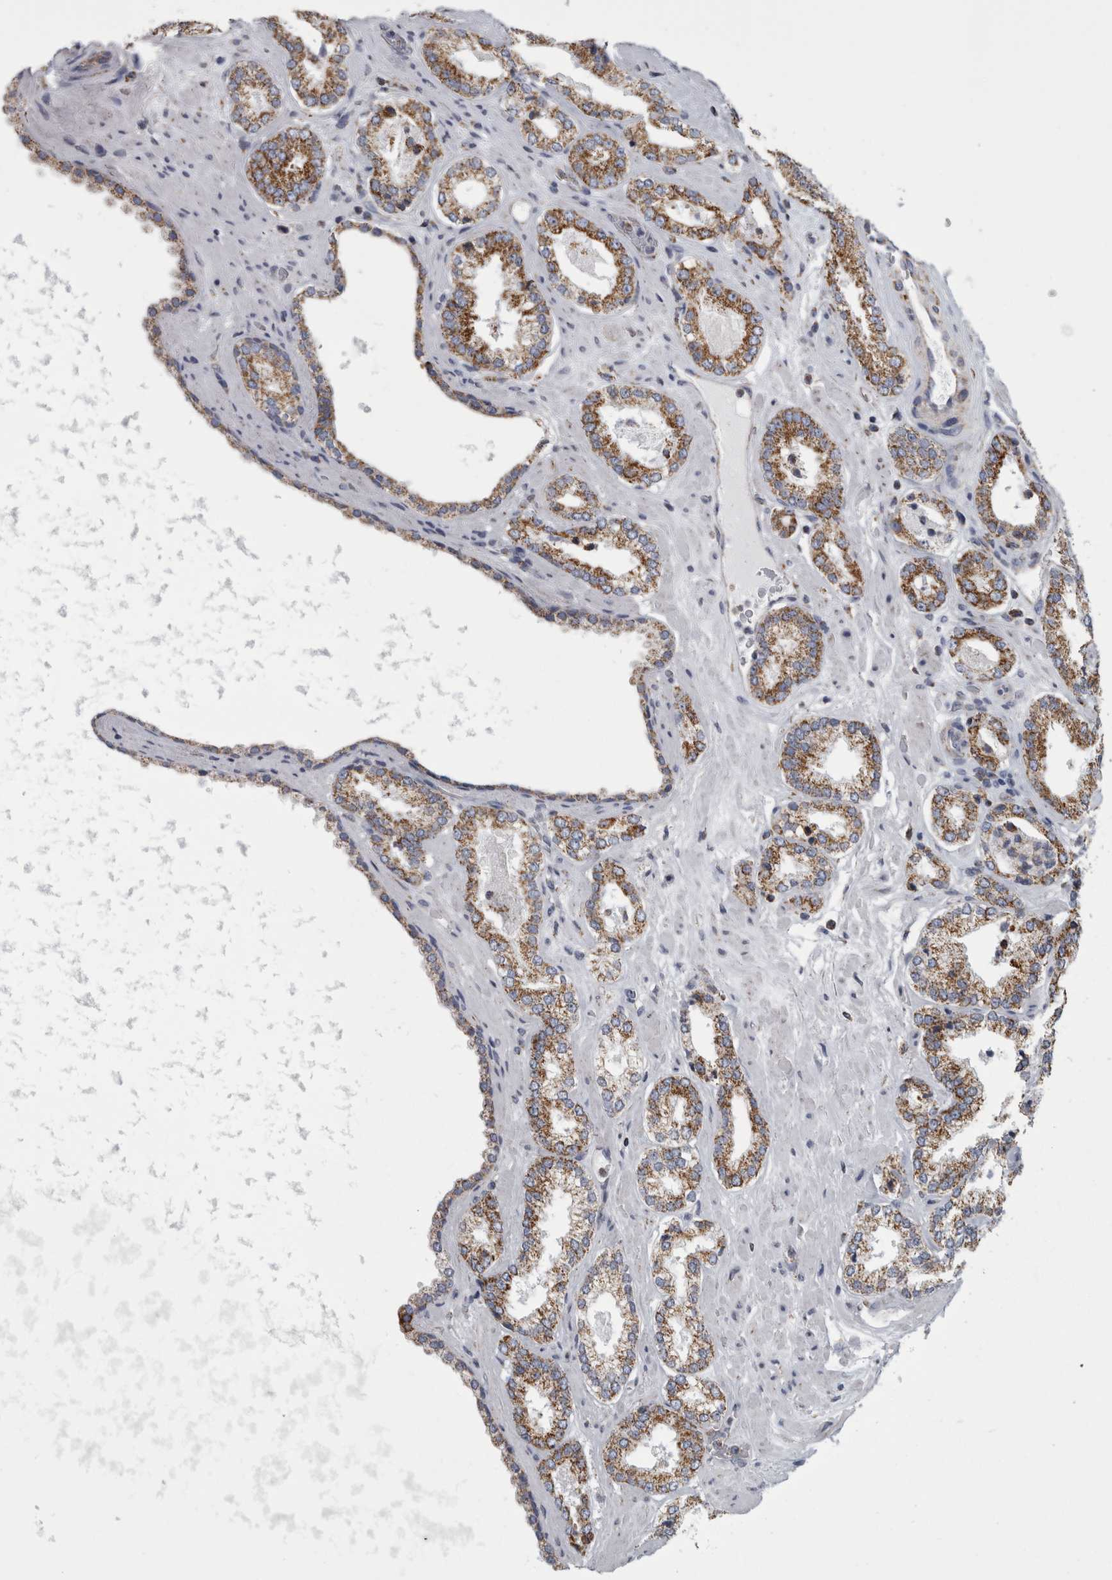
{"staining": {"intensity": "moderate", "quantity": ">75%", "location": "cytoplasmic/membranous"}, "tissue": "prostate cancer", "cell_type": "Tumor cells", "image_type": "cancer", "snomed": [{"axis": "morphology", "description": "Adenocarcinoma, Low grade"}, {"axis": "topography", "description": "Prostate"}], "caption": "This histopathology image shows low-grade adenocarcinoma (prostate) stained with IHC to label a protein in brown. The cytoplasmic/membranous of tumor cells show moderate positivity for the protein. Nuclei are counter-stained blue.", "gene": "MDH2", "patient": {"sex": "male", "age": 62}}